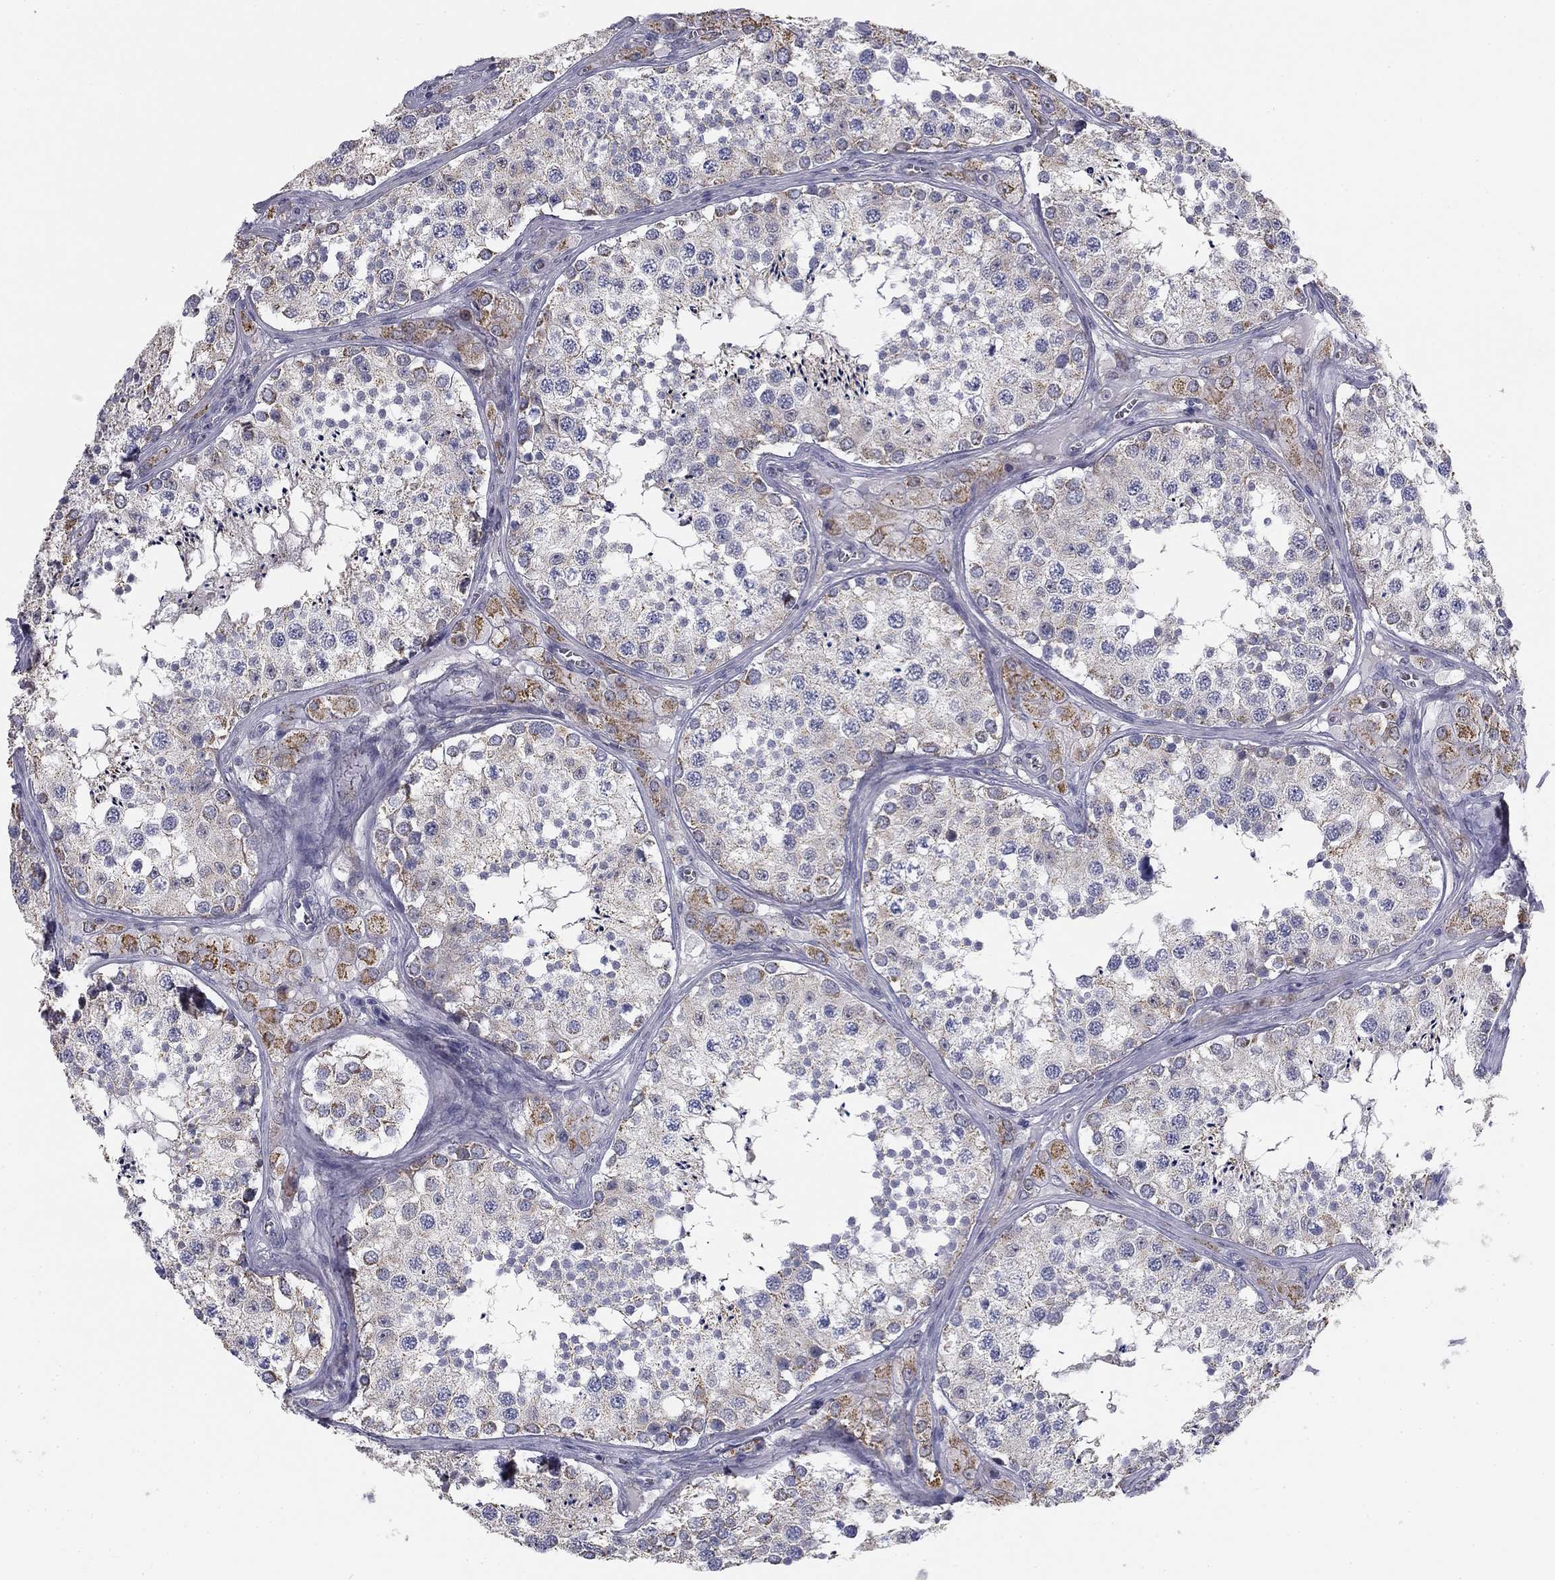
{"staining": {"intensity": "weak", "quantity": "<25%", "location": "cytoplasmic/membranous"}, "tissue": "testis", "cell_type": "Cells in seminiferous ducts", "image_type": "normal", "snomed": [{"axis": "morphology", "description": "Normal tissue, NOS"}, {"axis": "topography", "description": "Testis"}], "caption": "DAB immunohistochemical staining of unremarkable human testis displays no significant positivity in cells in seminiferous ducts.", "gene": "SLC2A9", "patient": {"sex": "male", "age": 34}}